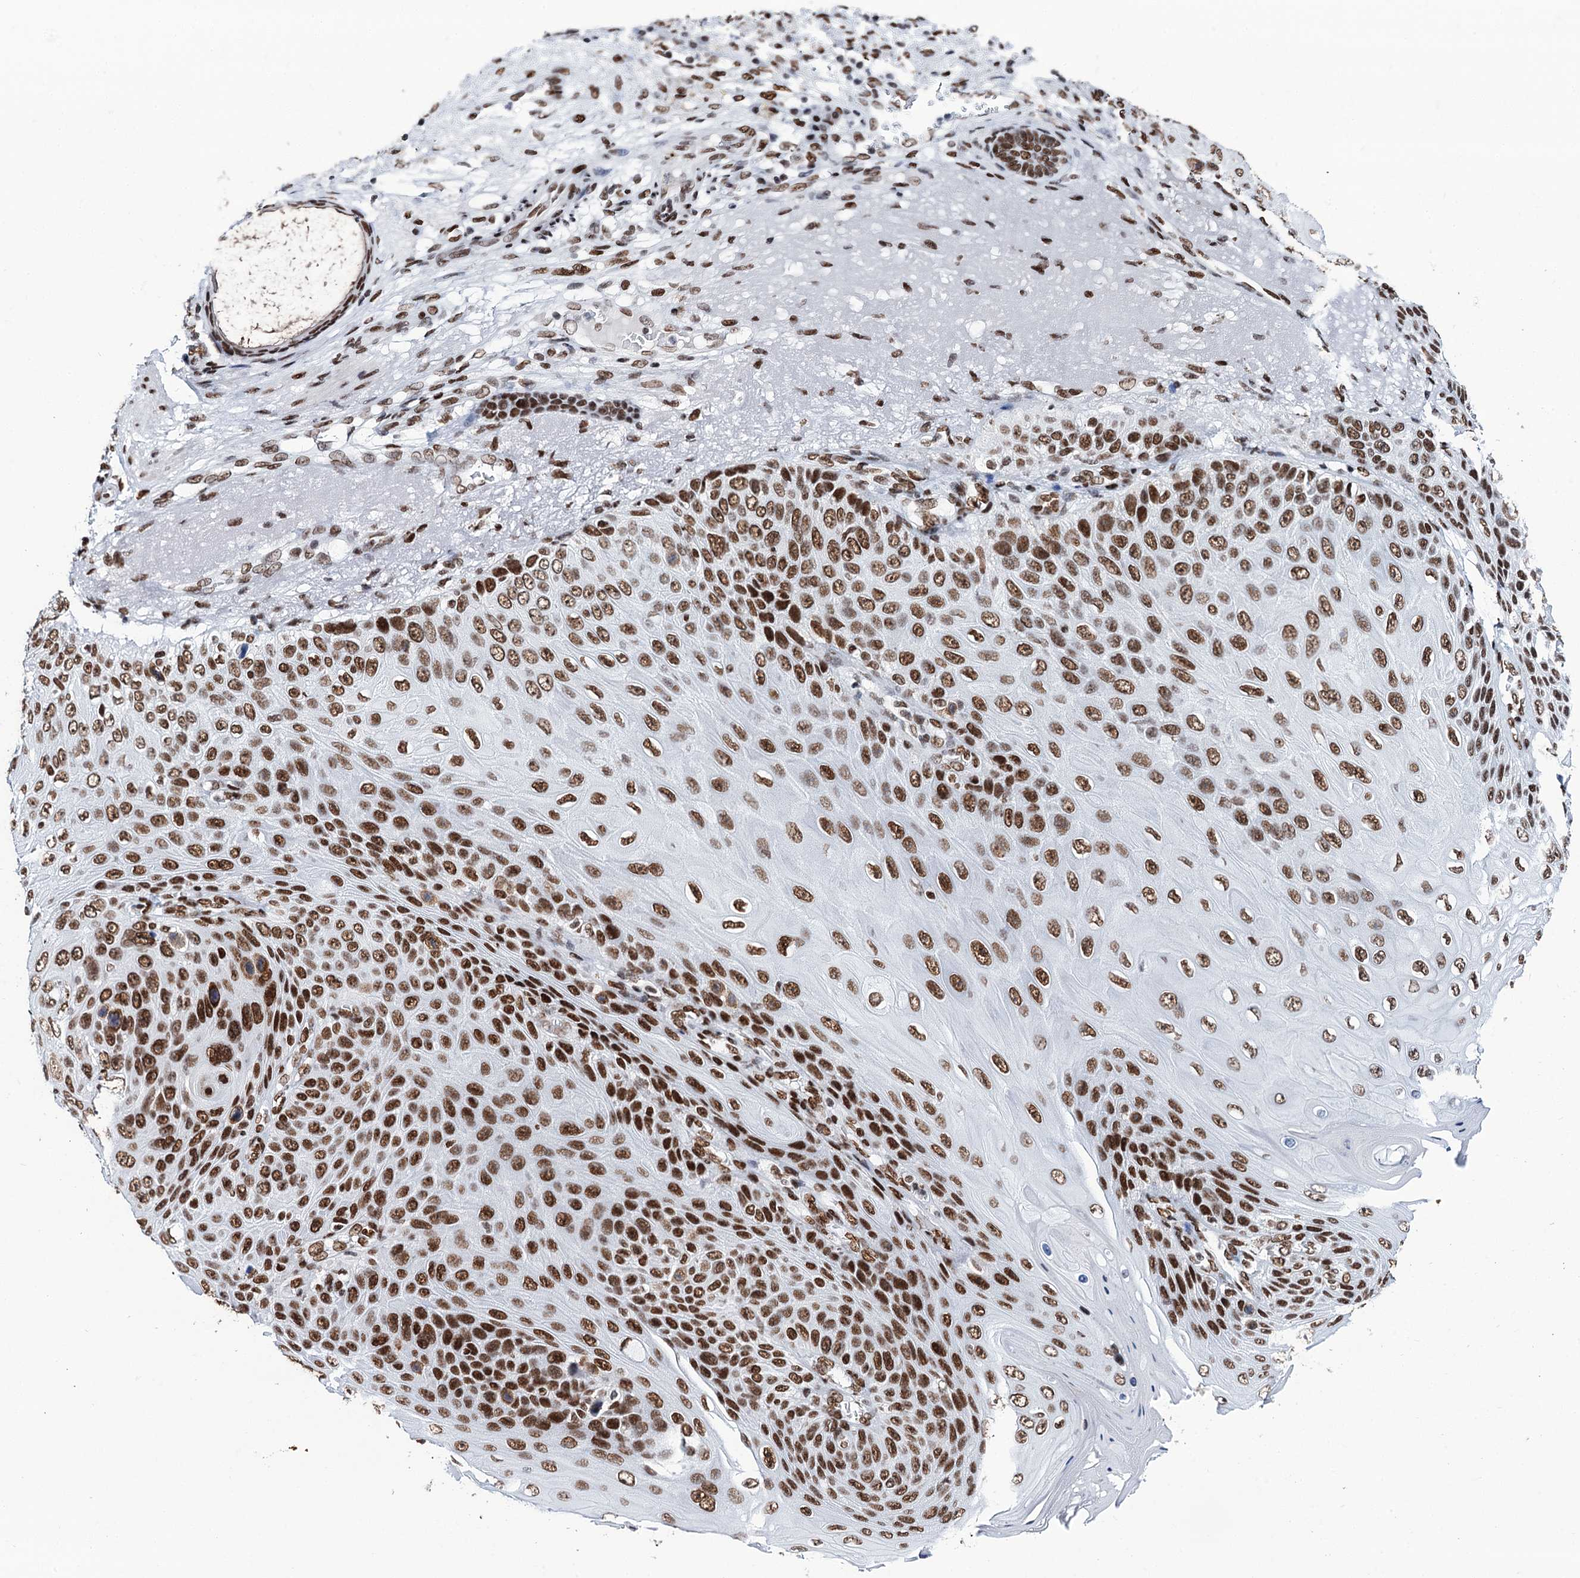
{"staining": {"intensity": "strong", "quantity": ">75%", "location": "nuclear"}, "tissue": "skin cancer", "cell_type": "Tumor cells", "image_type": "cancer", "snomed": [{"axis": "morphology", "description": "Squamous cell carcinoma, NOS"}, {"axis": "topography", "description": "Skin"}], "caption": "A high-resolution micrograph shows IHC staining of skin squamous cell carcinoma, which demonstrates strong nuclear expression in about >75% of tumor cells. The protein is stained brown, and the nuclei are stained in blue (DAB IHC with brightfield microscopy, high magnification).", "gene": "MATR3", "patient": {"sex": "female", "age": 88}}